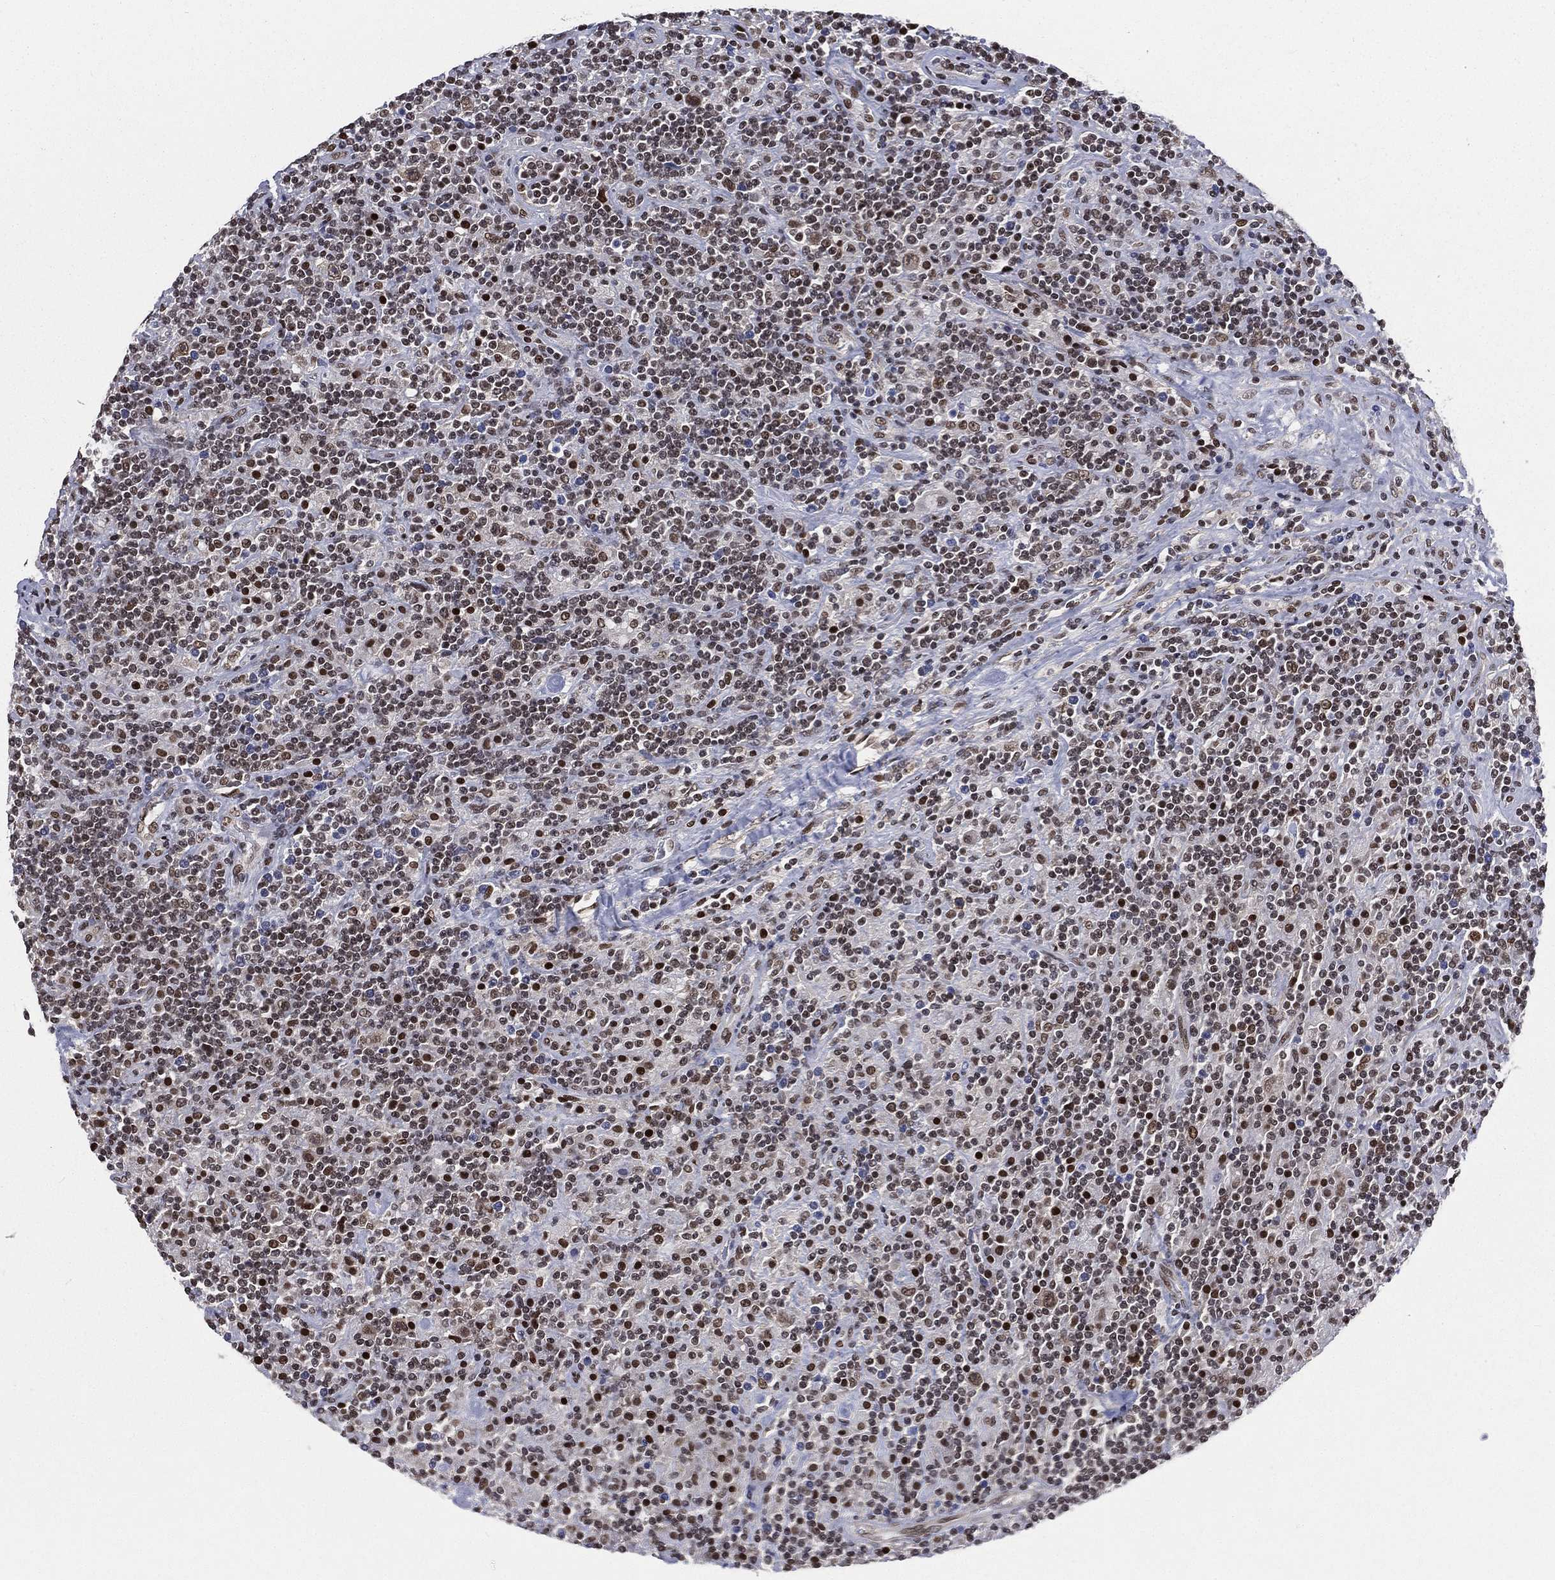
{"staining": {"intensity": "moderate", "quantity": ">75%", "location": "nuclear"}, "tissue": "lymphoma", "cell_type": "Tumor cells", "image_type": "cancer", "snomed": [{"axis": "morphology", "description": "Hodgkin's disease, NOS"}, {"axis": "topography", "description": "Lymph node"}], "caption": "Immunohistochemical staining of human lymphoma displays moderate nuclear protein expression in about >75% of tumor cells. The protein is stained brown, and the nuclei are stained in blue (DAB (3,3'-diaminobenzidine) IHC with brightfield microscopy, high magnification).", "gene": "FUBP3", "patient": {"sex": "male", "age": 70}}